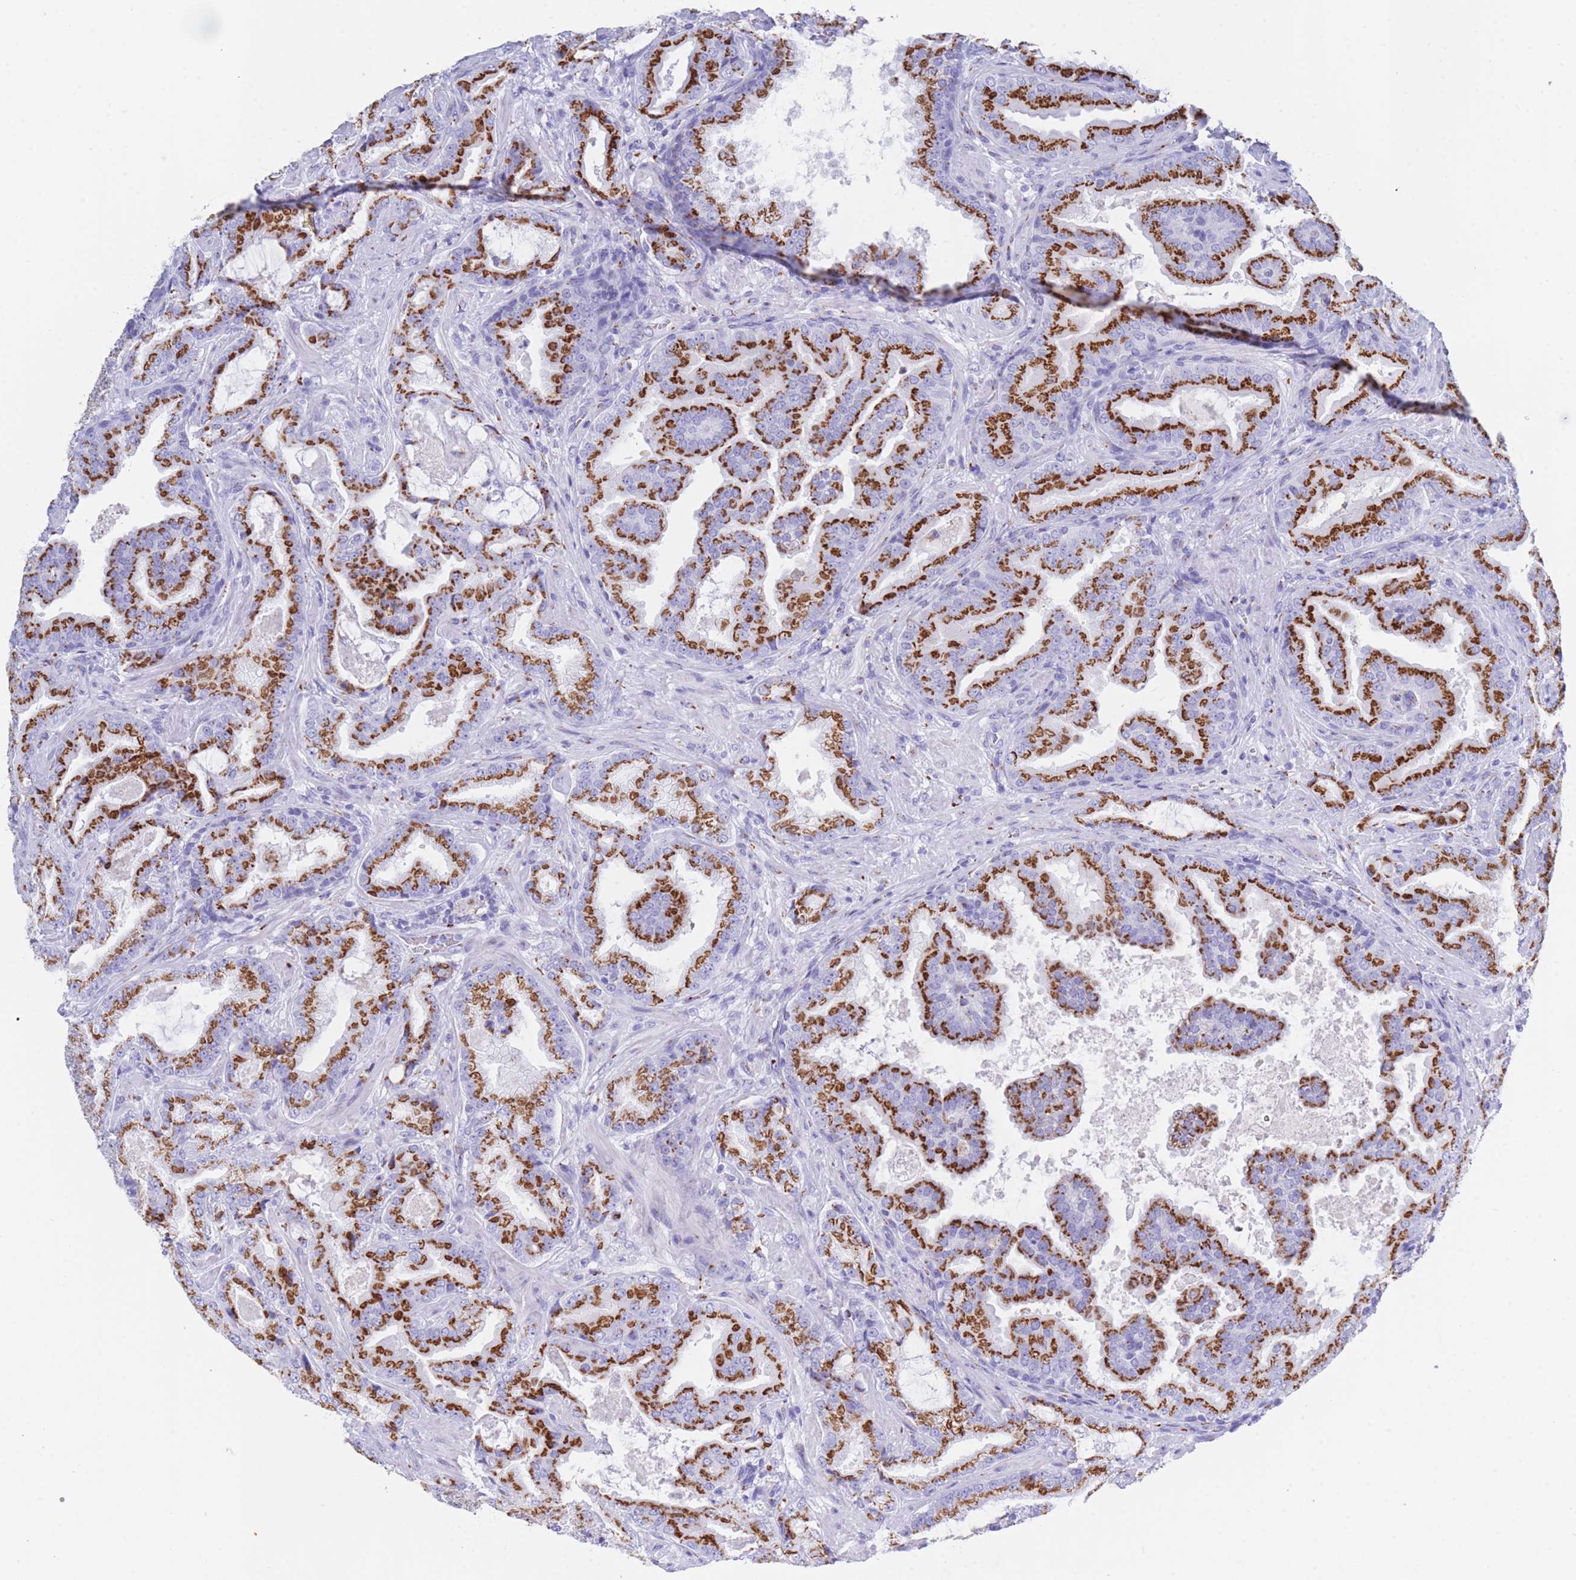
{"staining": {"intensity": "strong", "quantity": ">75%", "location": "cytoplasmic/membranous"}, "tissue": "prostate cancer", "cell_type": "Tumor cells", "image_type": "cancer", "snomed": [{"axis": "morphology", "description": "Adenocarcinoma, High grade"}, {"axis": "topography", "description": "Prostate"}], "caption": "Immunohistochemistry staining of prostate cancer (adenocarcinoma (high-grade)), which reveals high levels of strong cytoplasmic/membranous positivity in approximately >75% of tumor cells indicating strong cytoplasmic/membranous protein expression. The staining was performed using DAB (3,3'-diaminobenzidine) (brown) for protein detection and nuclei were counterstained in hematoxylin (blue).", "gene": "FAM3C", "patient": {"sex": "male", "age": 68}}